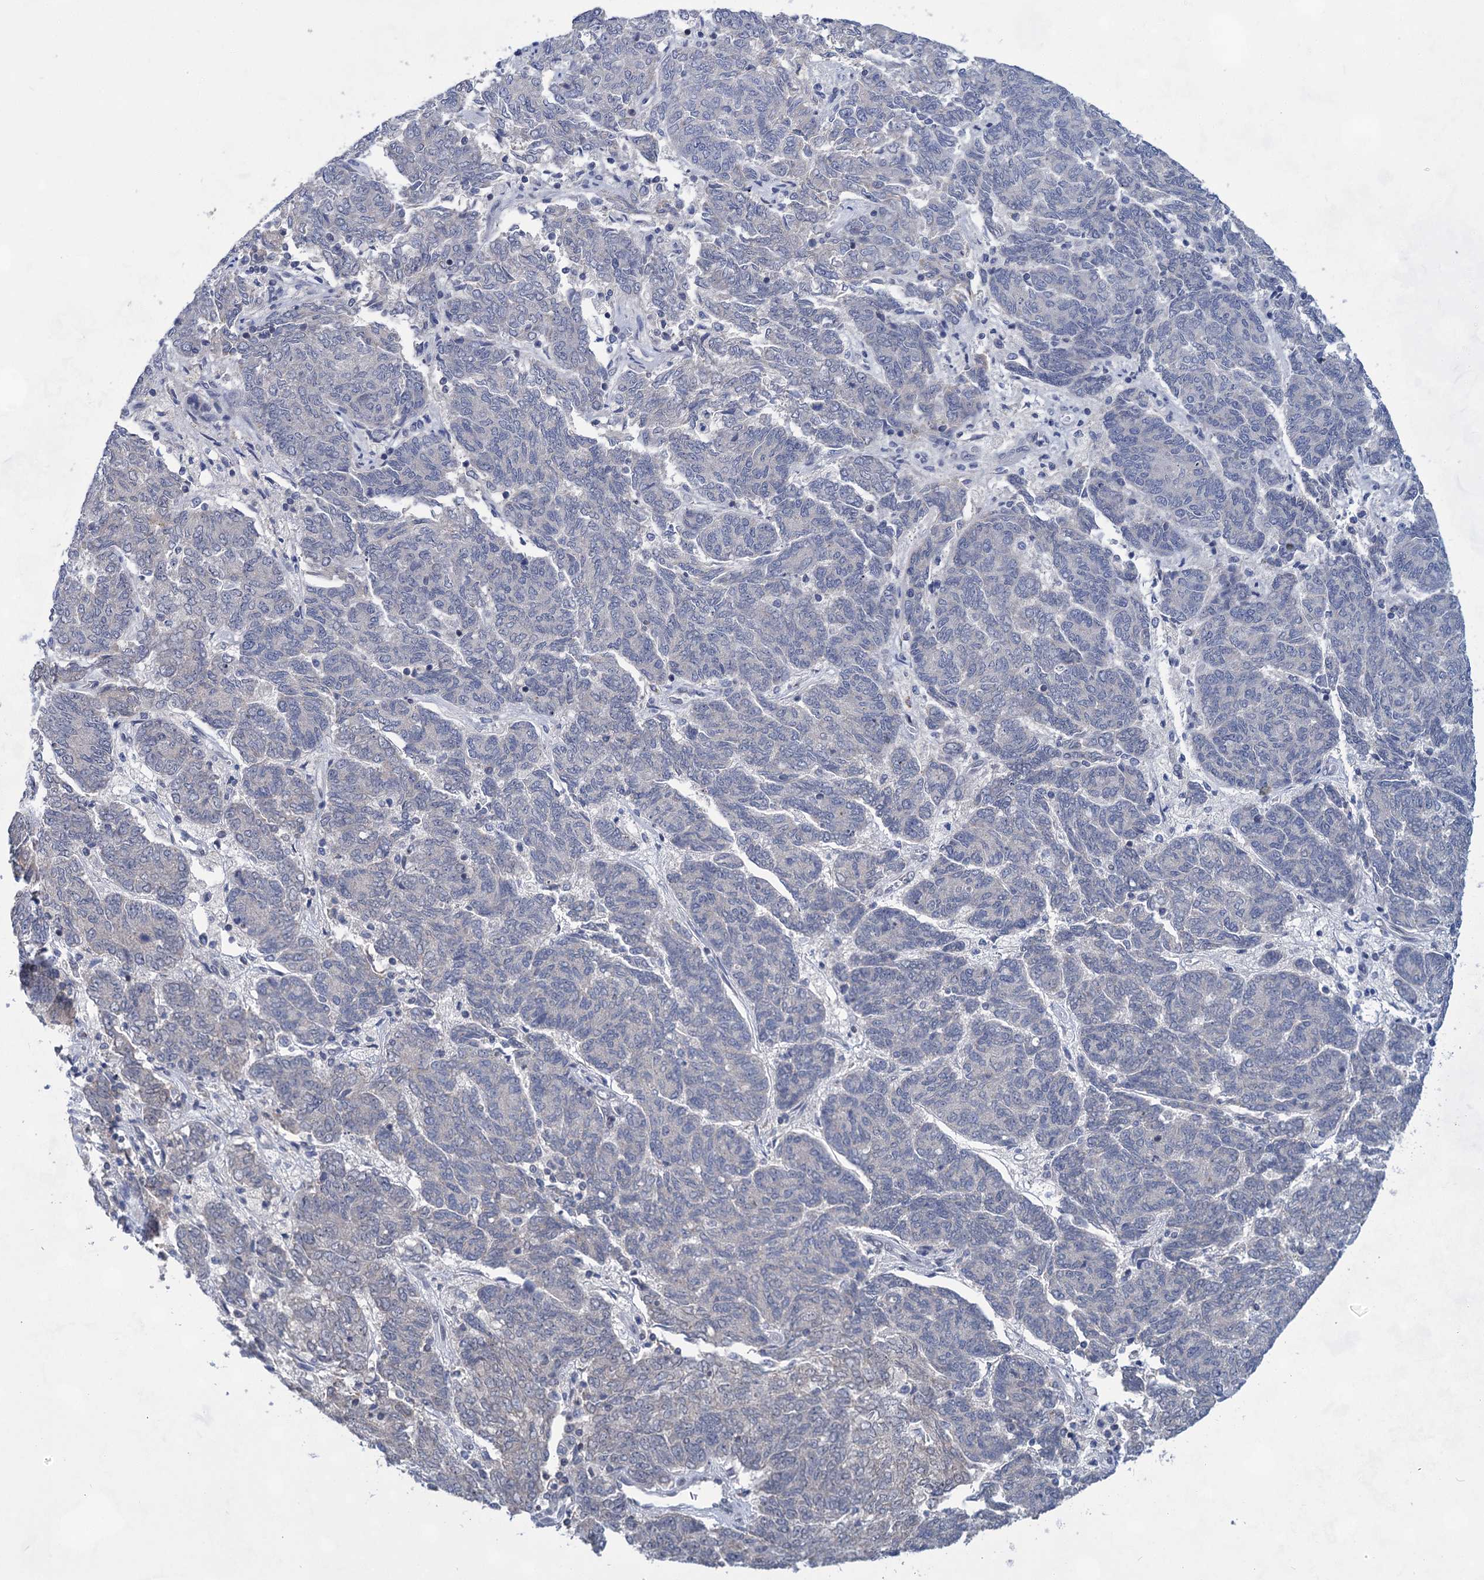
{"staining": {"intensity": "negative", "quantity": "none", "location": "none"}, "tissue": "endometrial cancer", "cell_type": "Tumor cells", "image_type": "cancer", "snomed": [{"axis": "morphology", "description": "Adenocarcinoma, NOS"}, {"axis": "topography", "description": "Endometrium"}], "caption": "Immunohistochemistry of adenocarcinoma (endometrial) exhibits no expression in tumor cells.", "gene": "TTC17", "patient": {"sex": "female", "age": 80}}